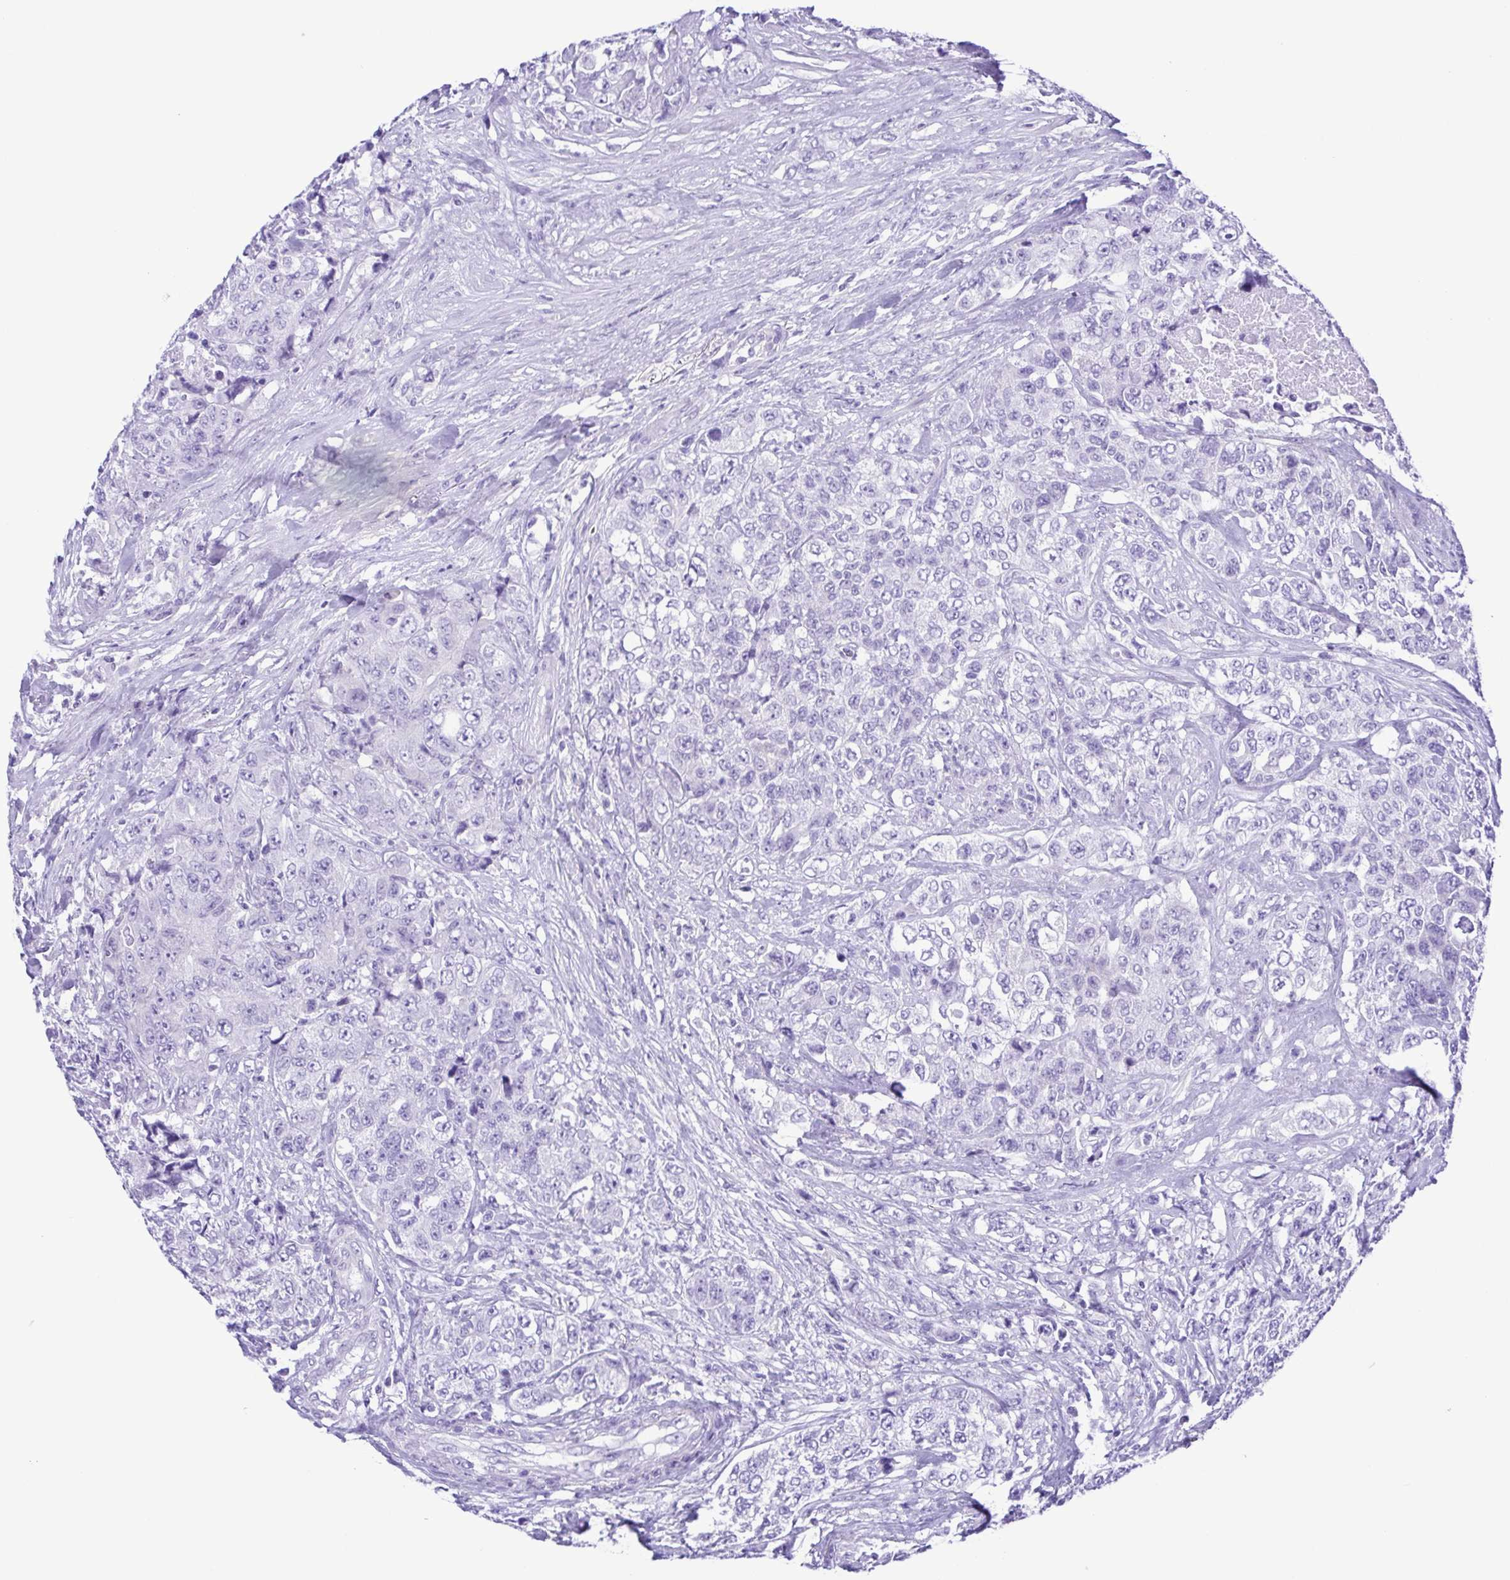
{"staining": {"intensity": "negative", "quantity": "none", "location": "none"}, "tissue": "urothelial cancer", "cell_type": "Tumor cells", "image_type": "cancer", "snomed": [{"axis": "morphology", "description": "Urothelial carcinoma, High grade"}, {"axis": "topography", "description": "Urinary bladder"}], "caption": "This is an IHC photomicrograph of human urothelial cancer. There is no staining in tumor cells.", "gene": "PAK3", "patient": {"sex": "female", "age": 78}}